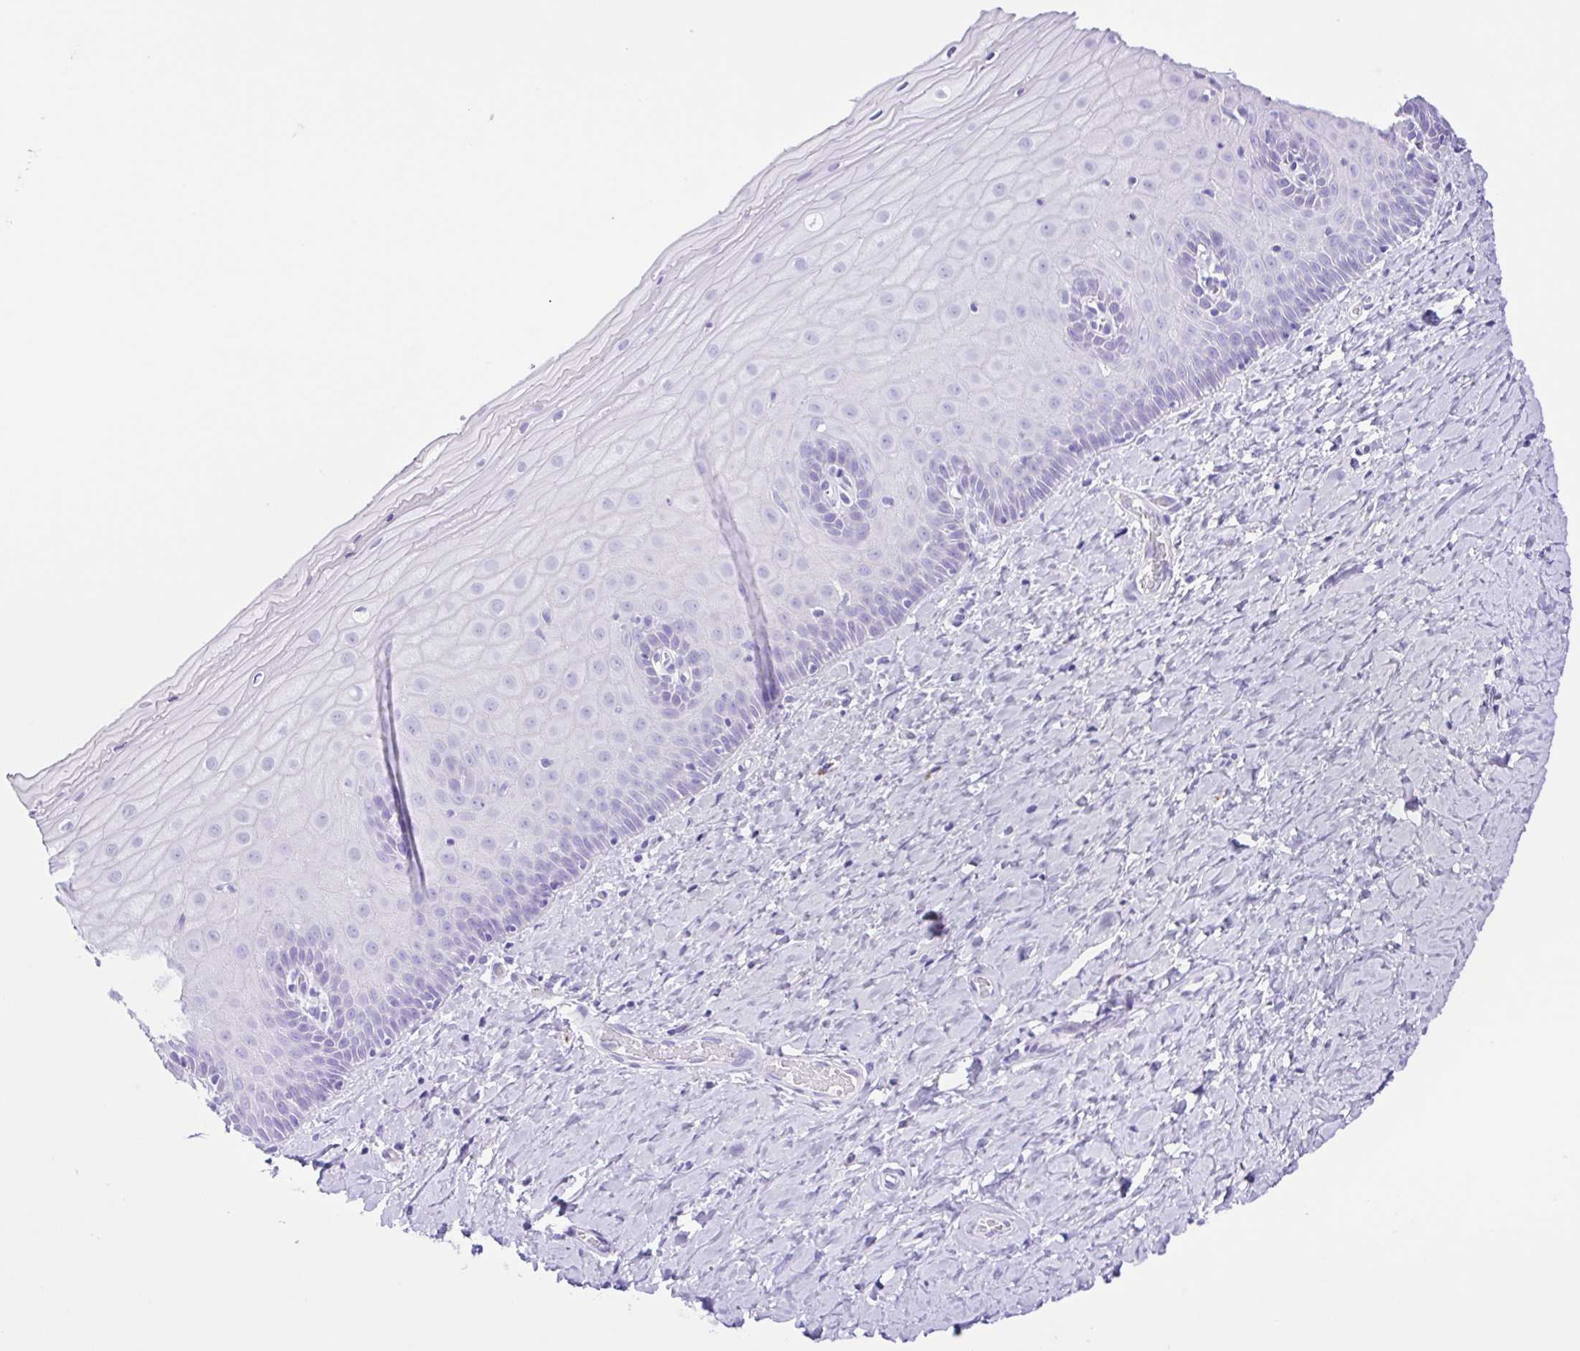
{"staining": {"intensity": "negative", "quantity": "none", "location": "none"}, "tissue": "cervix", "cell_type": "Glandular cells", "image_type": "normal", "snomed": [{"axis": "morphology", "description": "Normal tissue, NOS"}, {"axis": "topography", "description": "Cervix"}], "caption": "Glandular cells are negative for protein expression in normal human cervix.", "gene": "GPR17", "patient": {"sex": "female", "age": 37}}